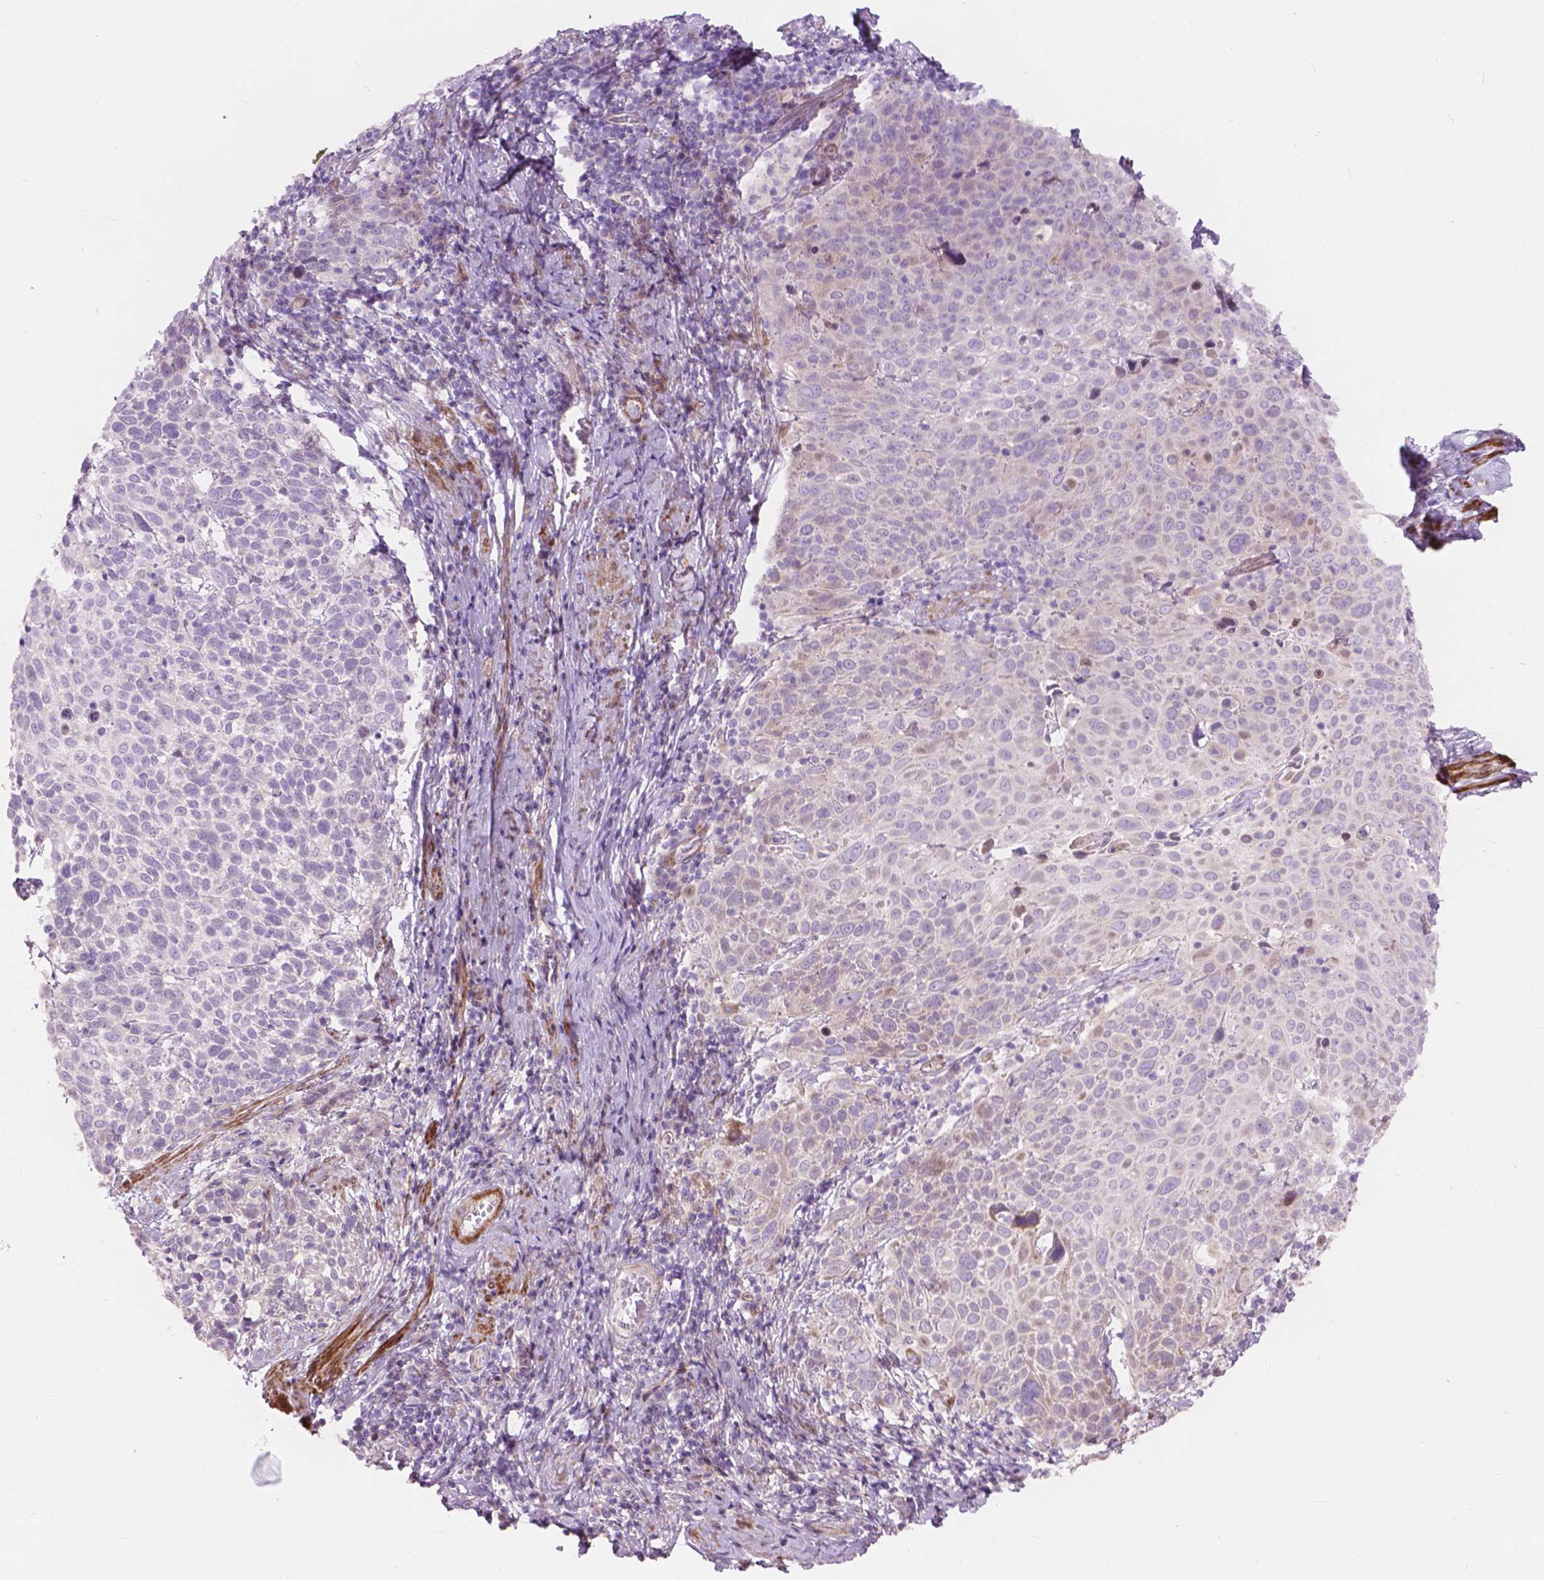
{"staining": {"intensity": "negative", "quantity": "none", "location": "none"}, "tissue": "cervical cancer", "cell_type": "Tumor cells", "image_type": "cancer", "snomed": [{"axis": "morphology", "description": "Squamous cell carcinoma, NOS"}, {"axis": "topography", "description": "Cervix"}], "caption": "Micrograph shows no protein staining in tumor cells of squamous cell carcinoma (cervical) tissue.", "gene": "MORN1", "patient": {"sex": "female", "age": 61}}